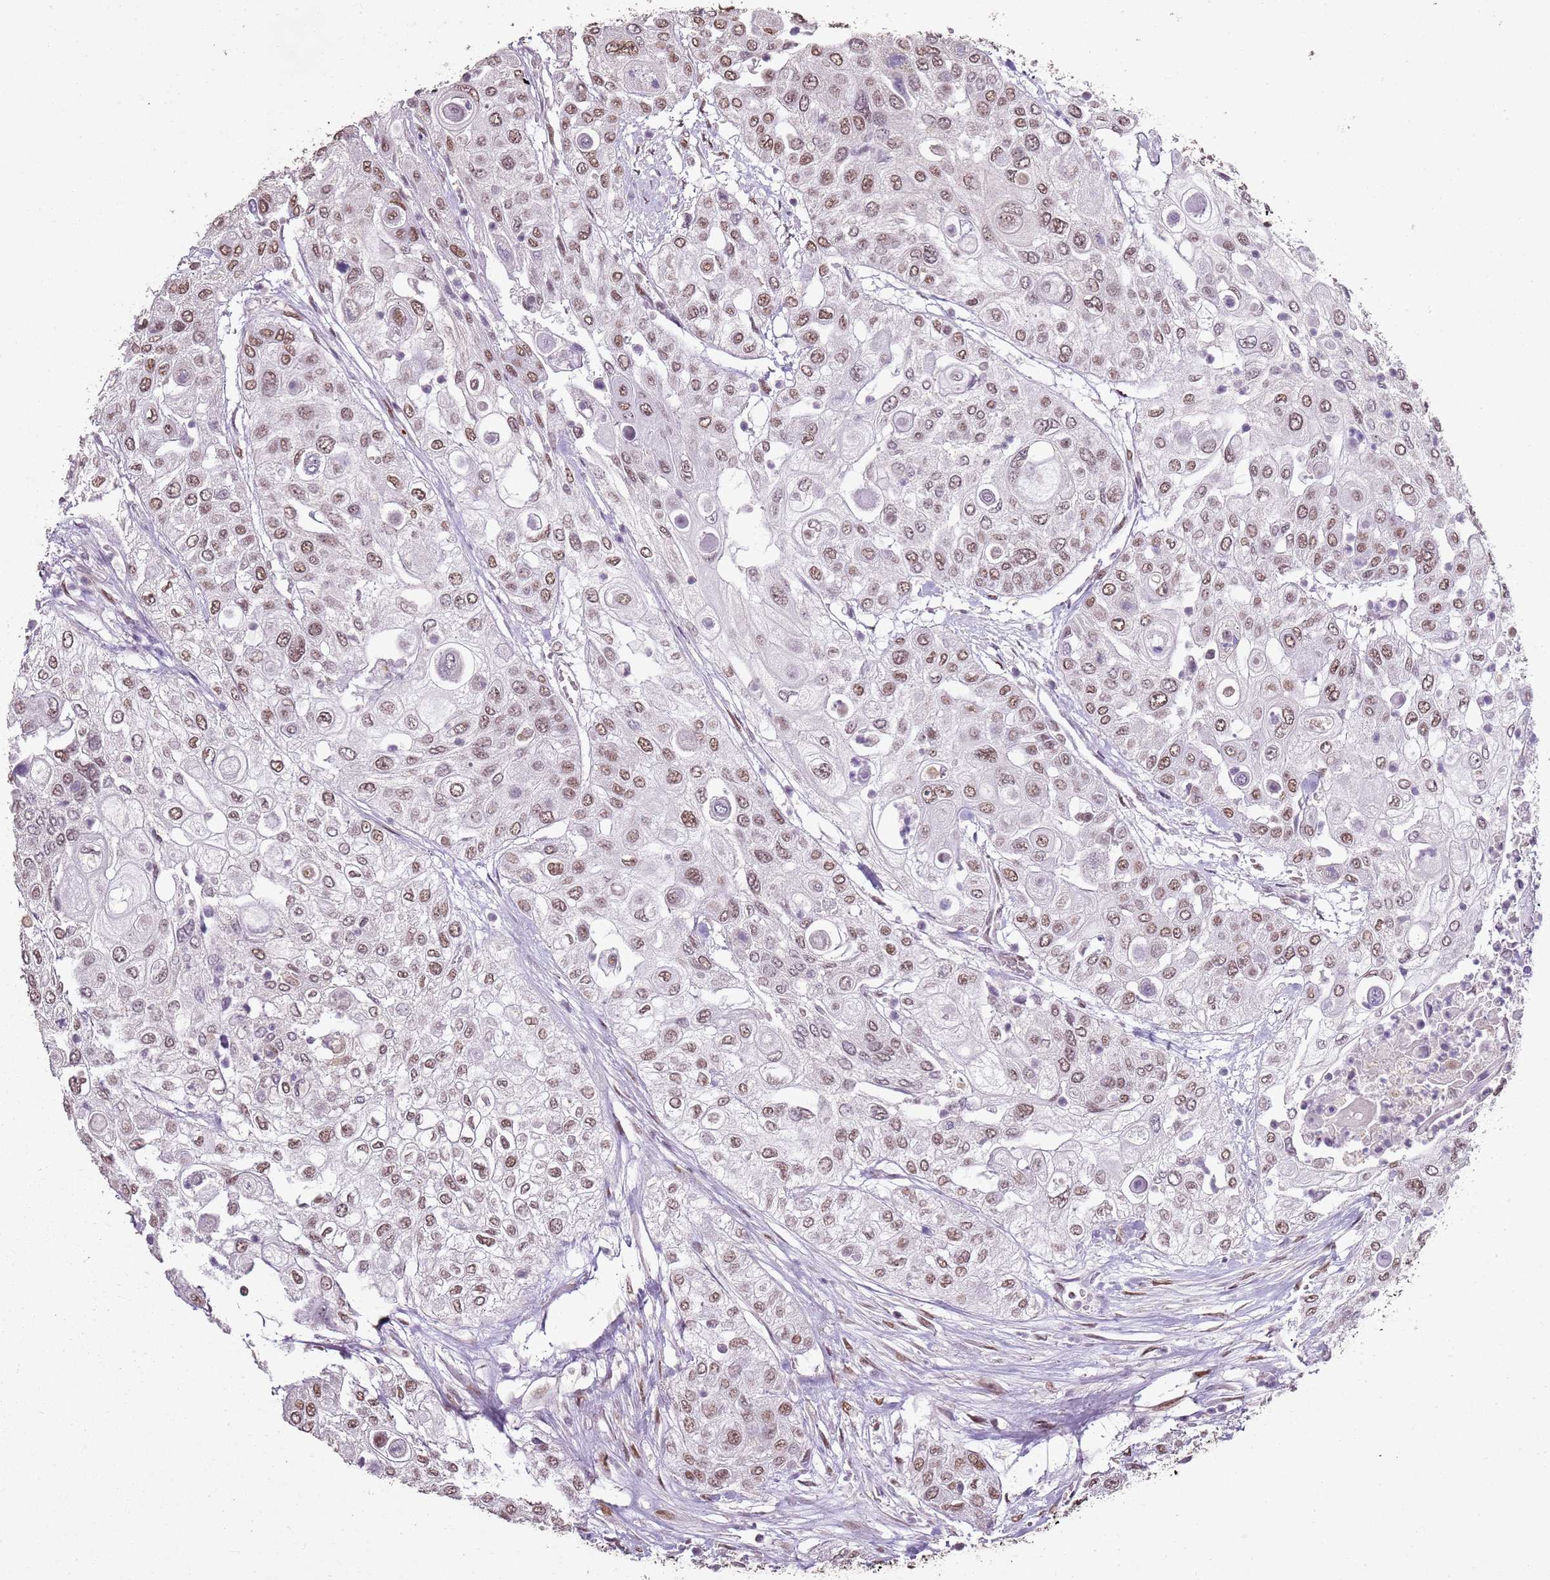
{"staining": {"intensity": "moderate", "quantity": ">75%", "location": "nuclear"}, "tissue": "urothelial cancer", "cell_type": "Tumor cells", "image_type": "cancer", "snomed": [{"axis": "morphology", "description": "Urothelial carcinoma, High grade"}, {"axis": "topography", "description": "Urinary bladder"}], "caption": "Immunohistochemical staining of high-grade urothelial carcinoma shows moderate nuclear protein staining in about >75% of tumor cells. (Brightfield microscopy of DAB IHC at high magnification).", "gene": "ARL14EP", "patient": {"sex": "female", "age": 79}}